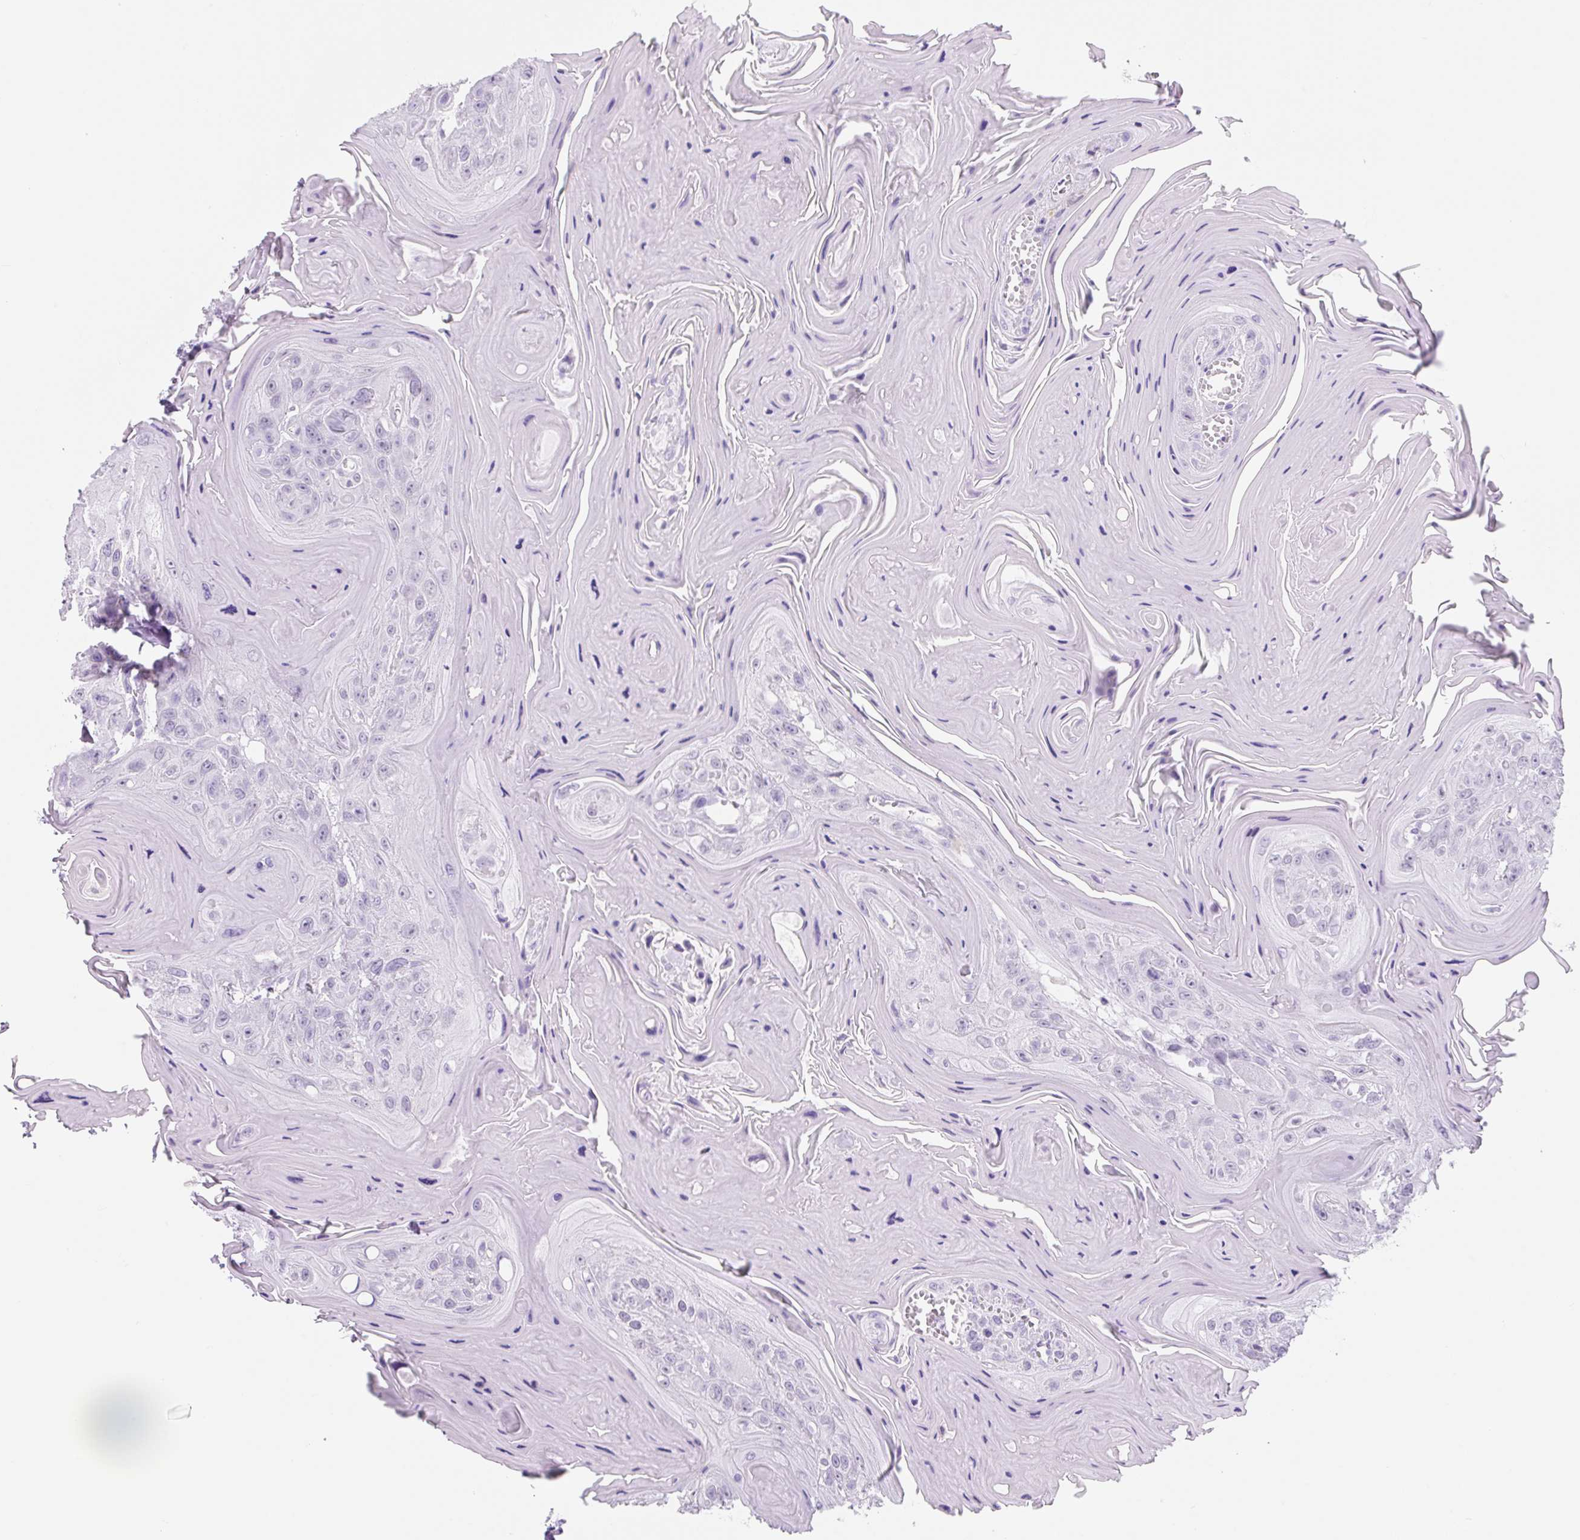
{"staining": {"intensity": "negative", "quantity": "none", "location": "none"}, "tissue": "head and neck cancer", "cell_type": "Tumor cells", "image_type": "cancer", "snomed": [{"axis": "morphology", "description": "Squamous cell carcinoma, NOS"}, {"axis": "topography", "description": "Head-Neck"}], "caption": "A micrograph of human head and neck squamous cell carcinoma is negative for staining in tumor cells.", "gene": "TNFRSF8", "patient": {"sex": "female", "age": 59}}